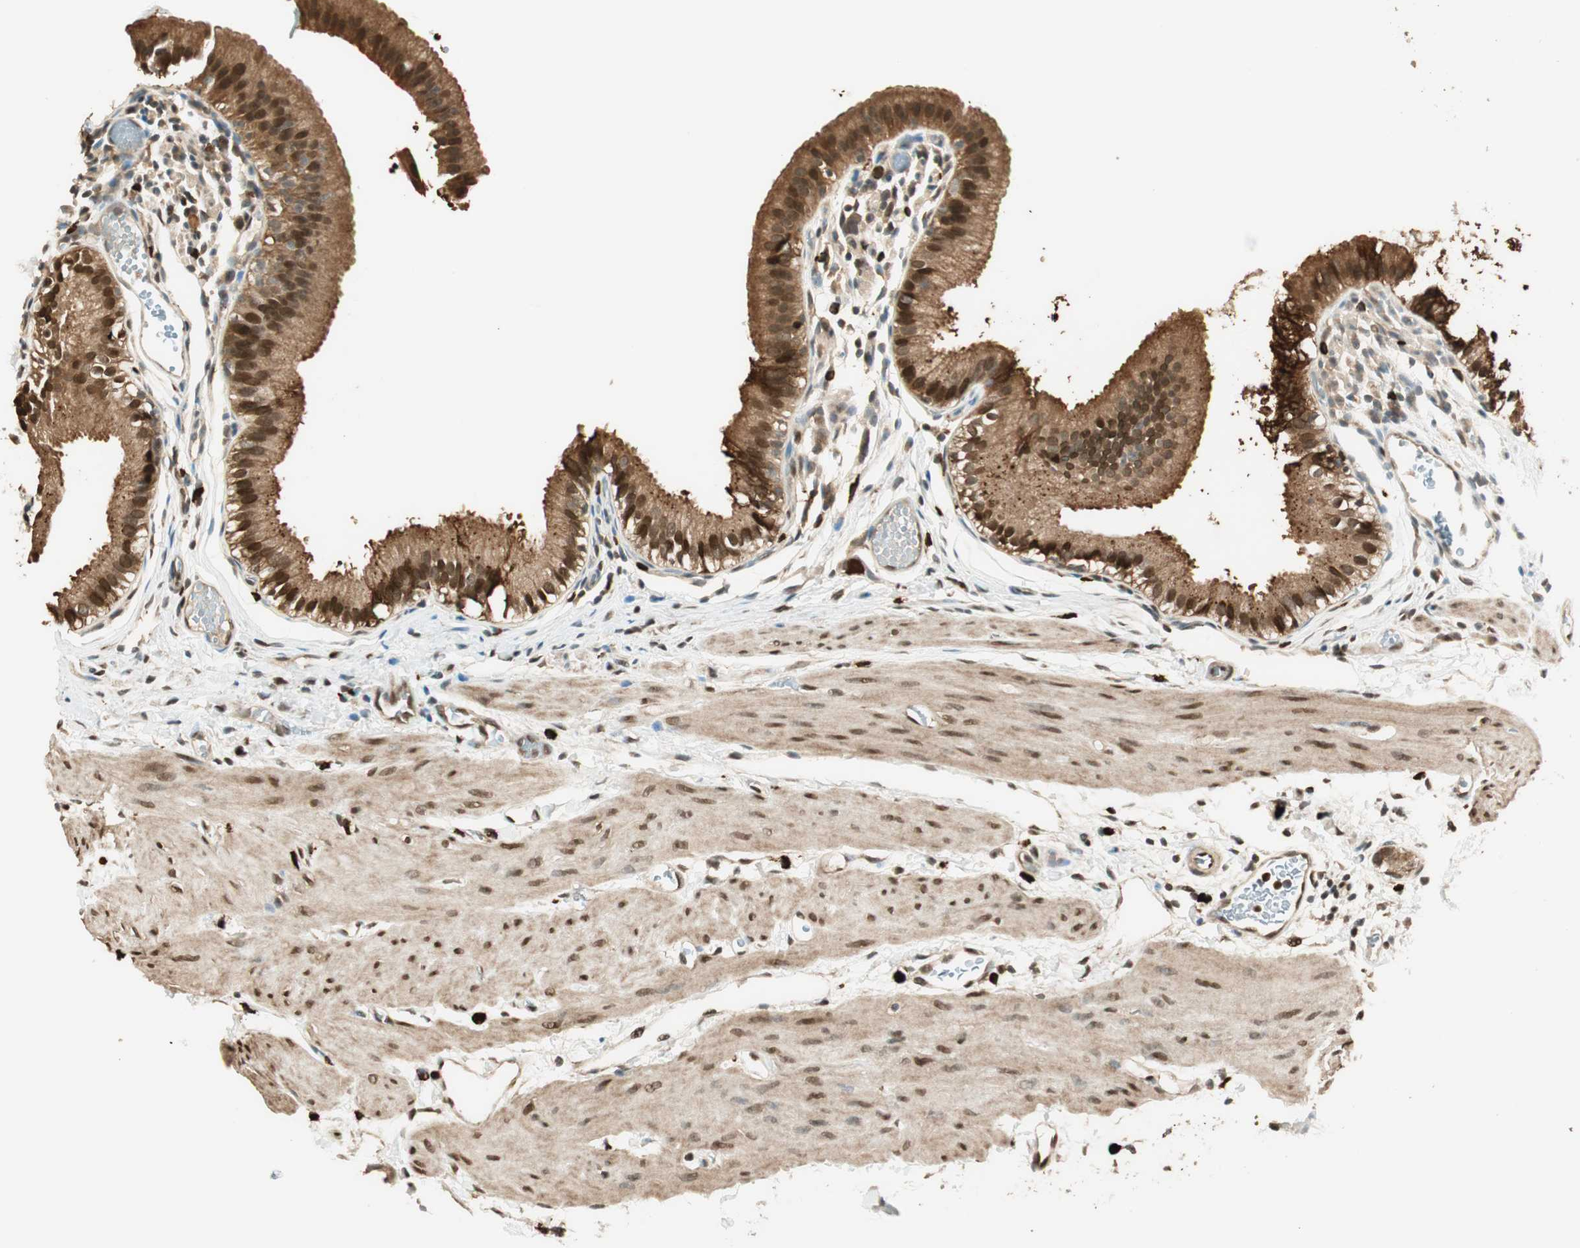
{"staining": {"intensity": "strong", "quantity": ">75%", "location": "cytoplasmic/membranous,nuclear"}, "tissue": "gallbladder", "cell_type": "Glandular cells", "image_type": "normal", "snomed": [{"axis": "morphology", "description": "Normal tissue, NOS"}, {"axis": "topography", "description": "Gallbladder"}], "caption": "Gallbladder stained with a brown dye reveals strong cytoplasmic/membranous,nuclear positive expression in approximately >75% of glandular cells.", "gene": "ENSG00000268870", "patient": {"sex": "female", "age": 26}}